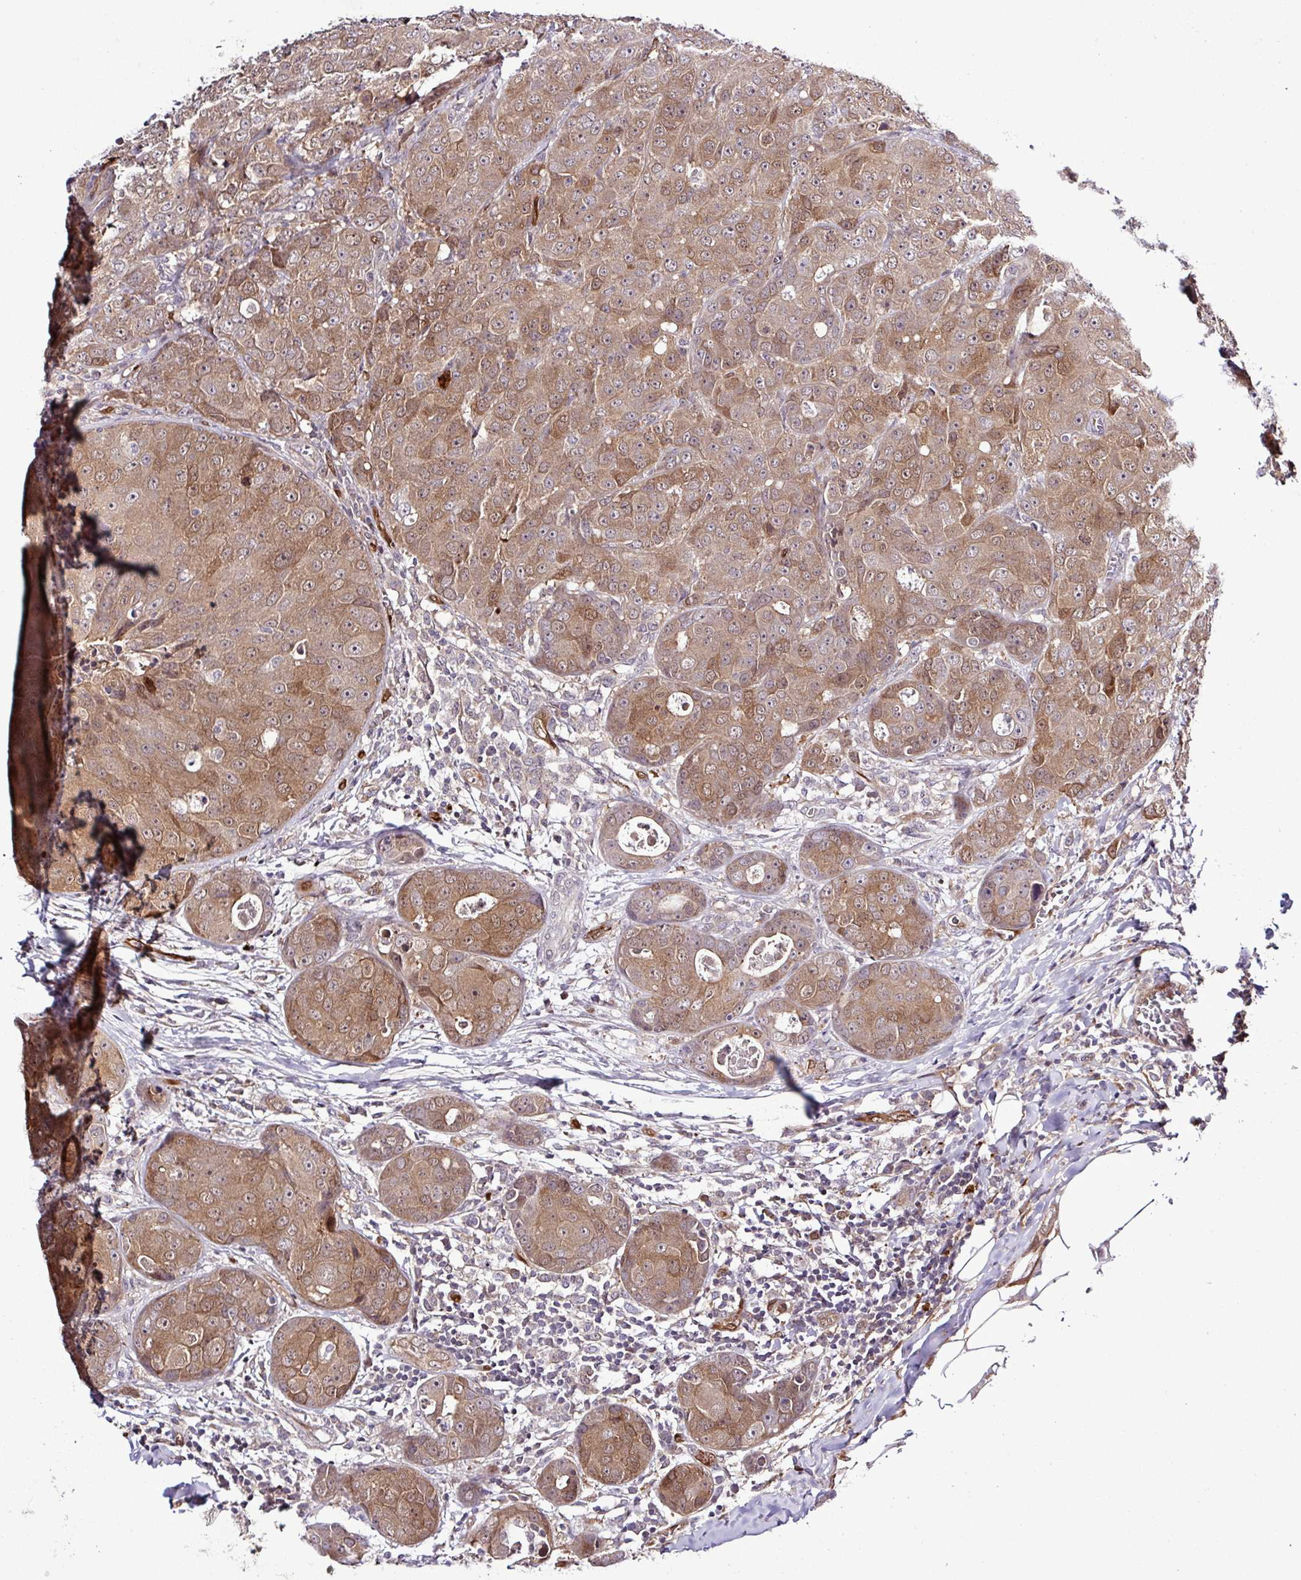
{"staining": {"intensity": "moderate", "quantity": ">75%", "location": "cytoplasmic/membranous,nuclear"}, "tissue": "breast cancer", "cell_type": "Tumor cells", "image_type": "cancer", "snomed": [{"axis": "morphology", "description": "Duct carcinoma"}, {"axis": "topography", "description": "Breast"}], "caption": "Immunohistochemistry (IHC) (DAB (3,3'-diaminobenzidine)) staining of human breast cancer reveals moderate cytoplasmic/membranous and nuclear protein expression in approximately >75% of tumor cells.", "gene": "CARHSP1", "patient": {"sex": "female", "age": 43}}